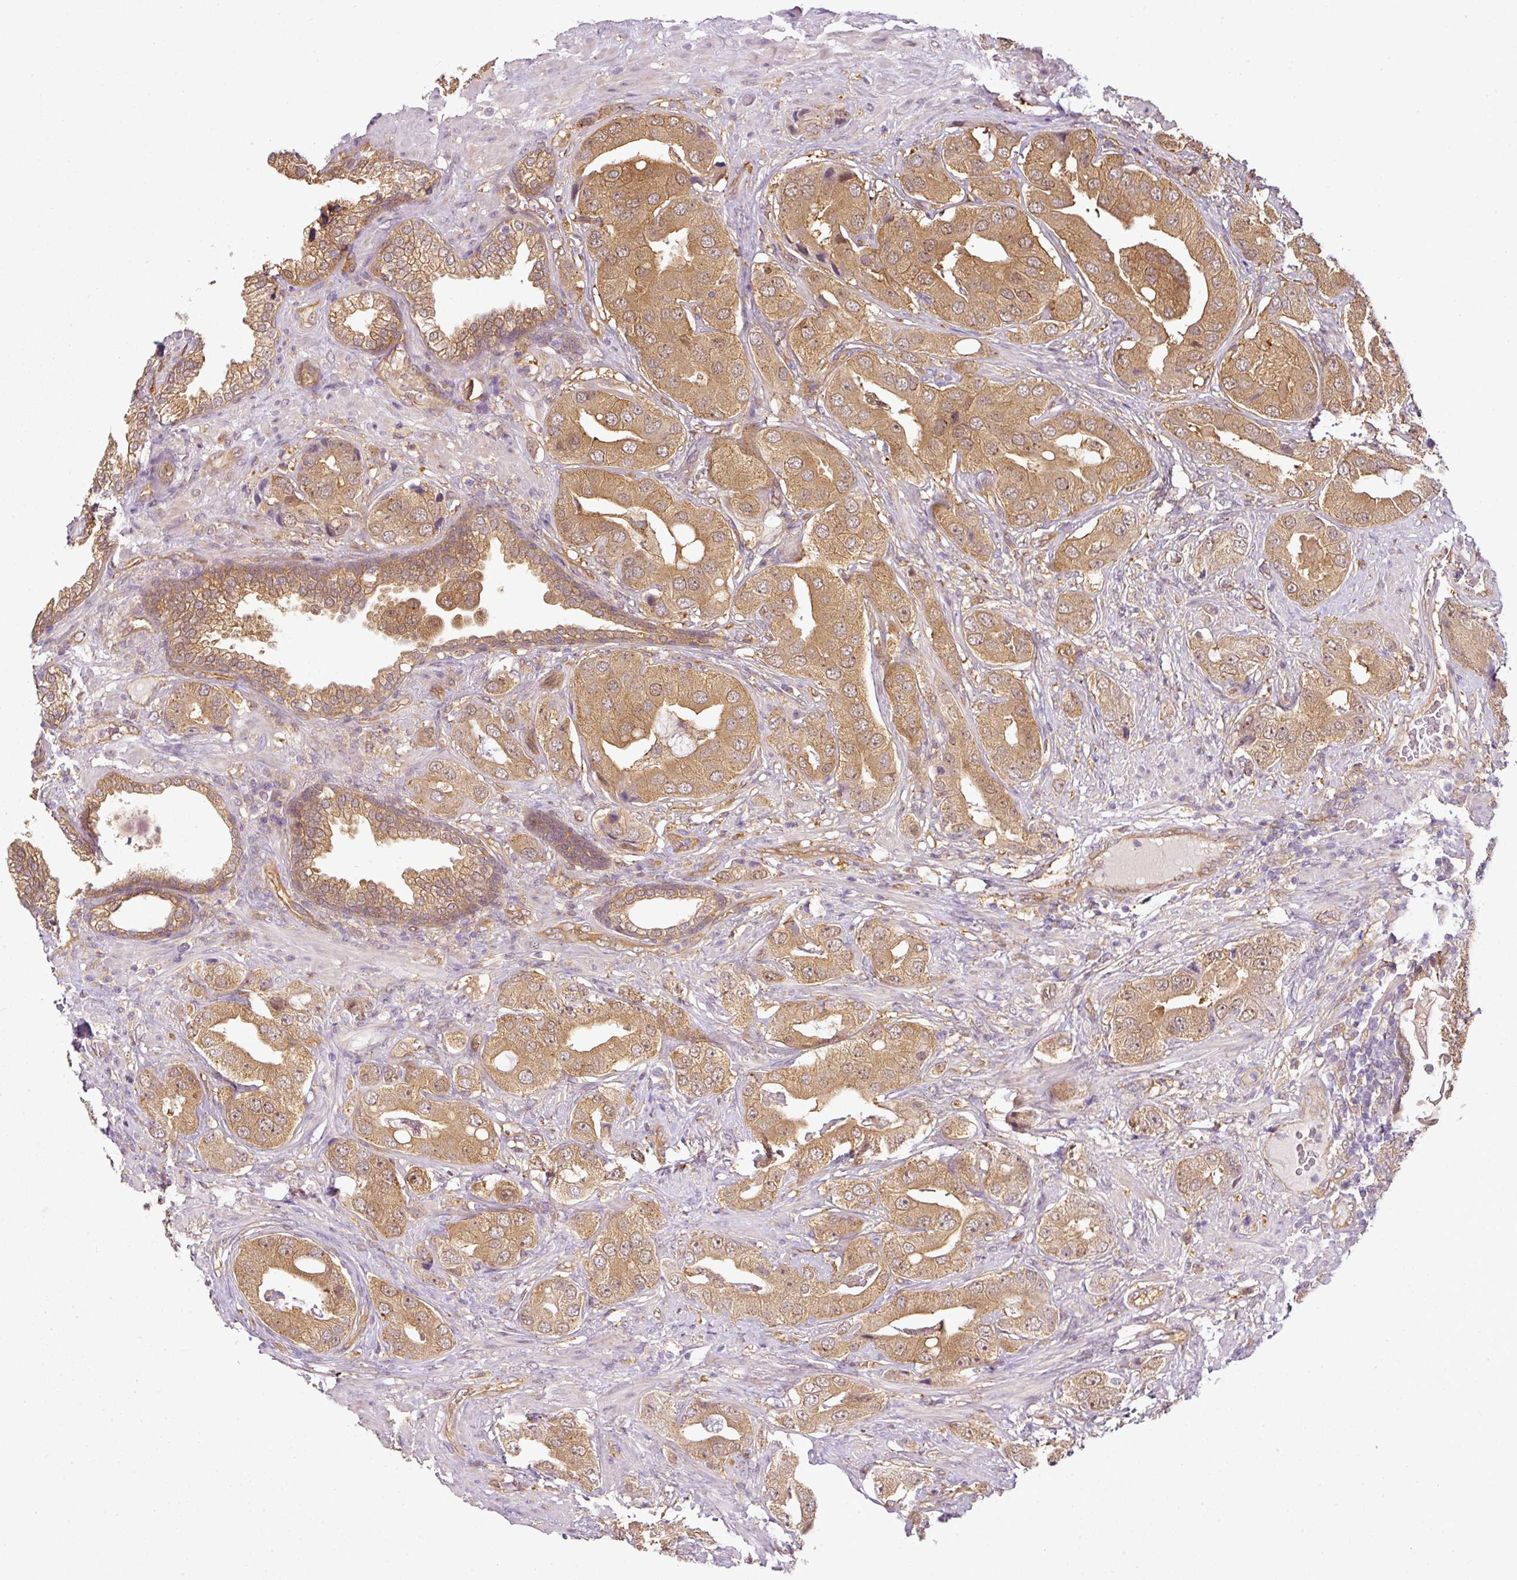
{"staining": {"intensity": "moderate", "quantity": ">75%", "location": "cytoplasmic/membranous"}, "tissue": "prostate cancer", "cell_type": "Tumor cells", "image_type": "cancer", "snomed": [{"axis": "morphology", "description": "Adenocarcinoma, High grade"}, {"axis": "topography", "description": "Prostate"}], "caption": "Approximately >75% of tumor cells in human prostate cancer (high-grade adenocarcinoma) demonstrate moderate cytoplasmic/membranous protein expression as visualized by brown immunohistochemical staining.", "gene": "ANKRD18A", "patient": {"sex": "male", "age": 63}}